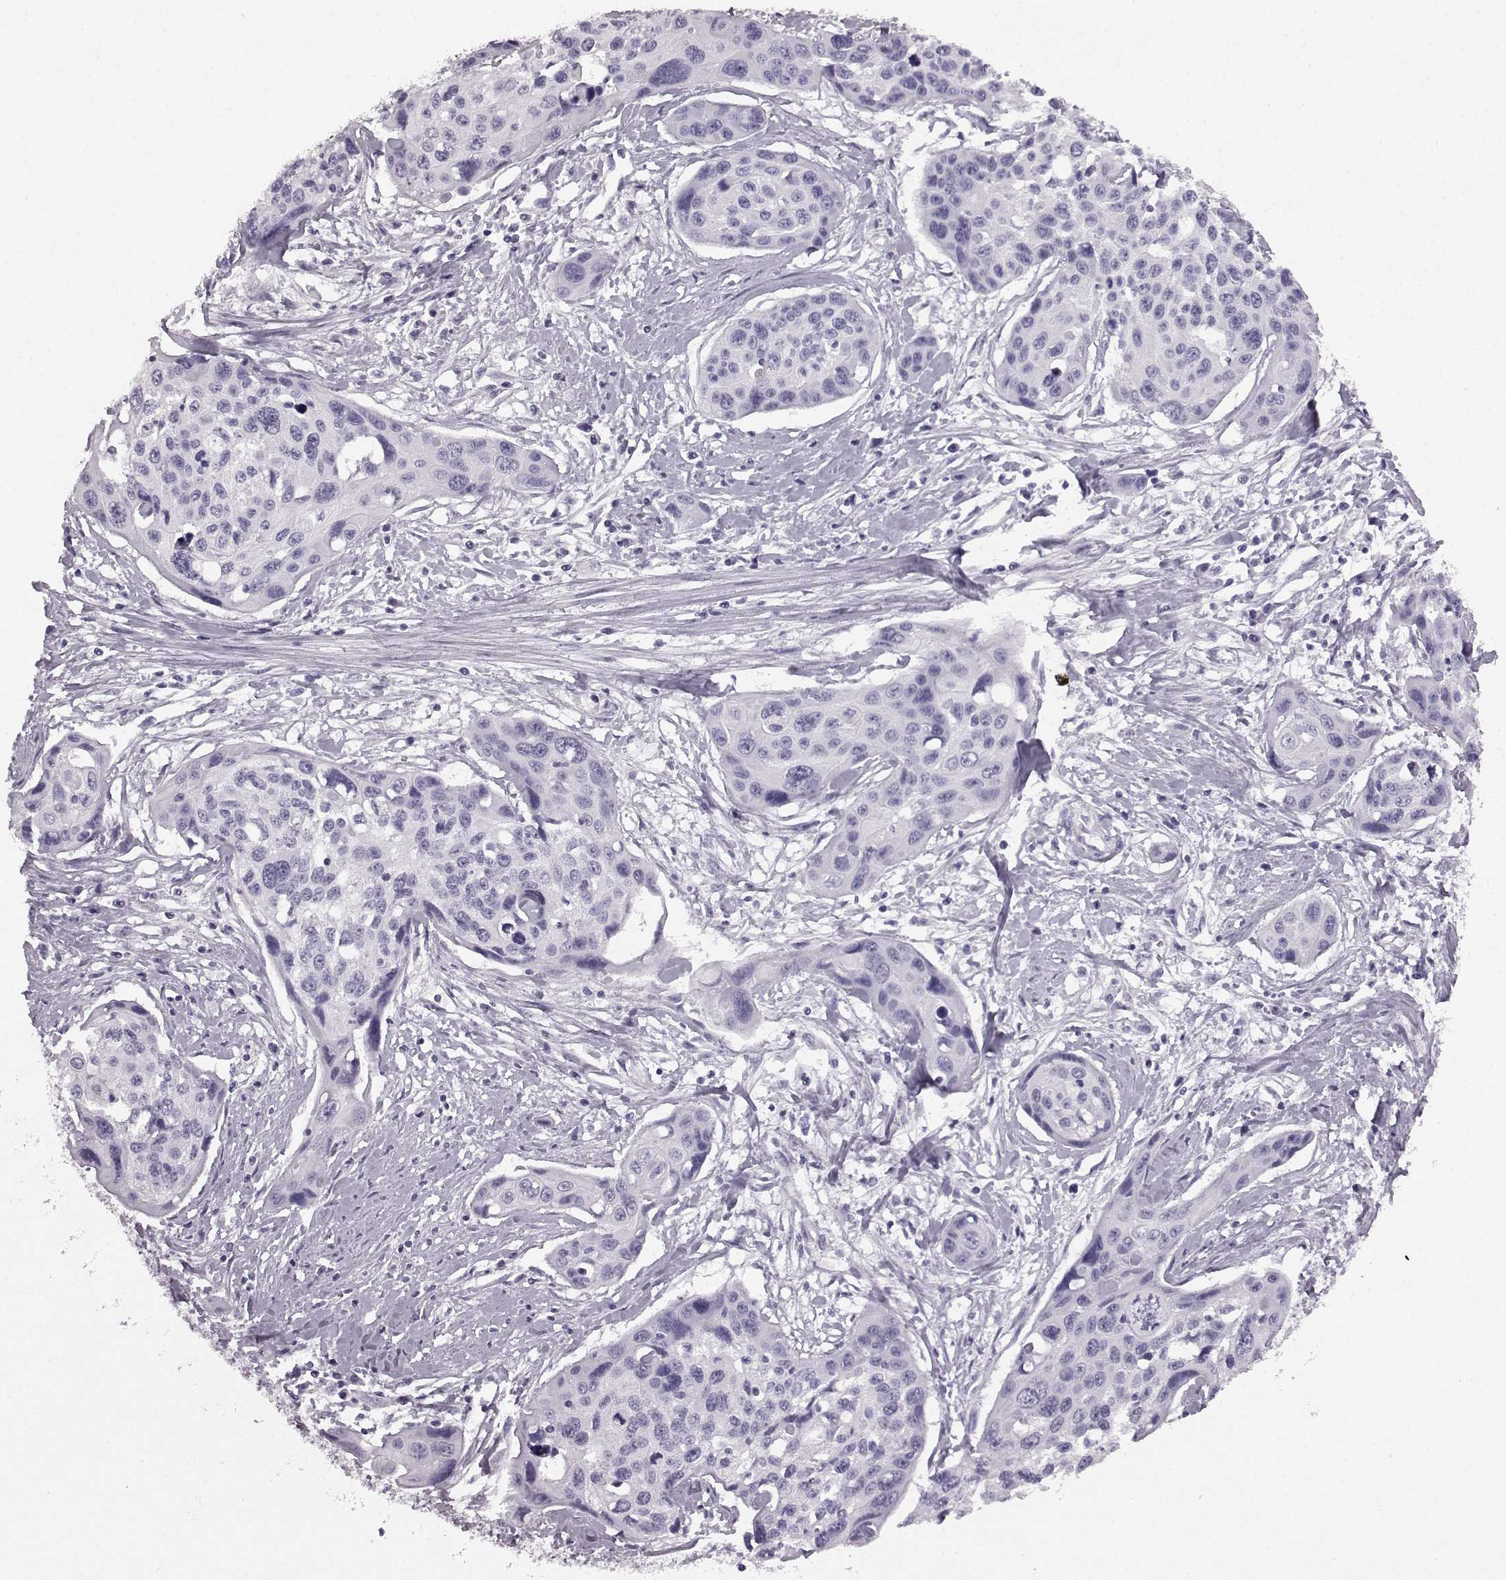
{"staining": {"intensity": "negative", "quantity": "none", "location": "none"}, "tissue": "cervical cancer", "cell_type": "Tumor cells", "image_type": "cancer", "snomed": [{"axis": "morphology", "description": "Squamous cell carcinoma, NOS"}, {"axis": "topography", "description": "Cervix"}], "caption": "The photomicrograph shows no staining of tumor cells in squamous cell carcinoma (cervical). (Brightfield microscopy of DAB immunohistochemistry (IHC) at high magnification).", "gene": "AIPL1", "patient": {"sex": "female", "age": 31}}